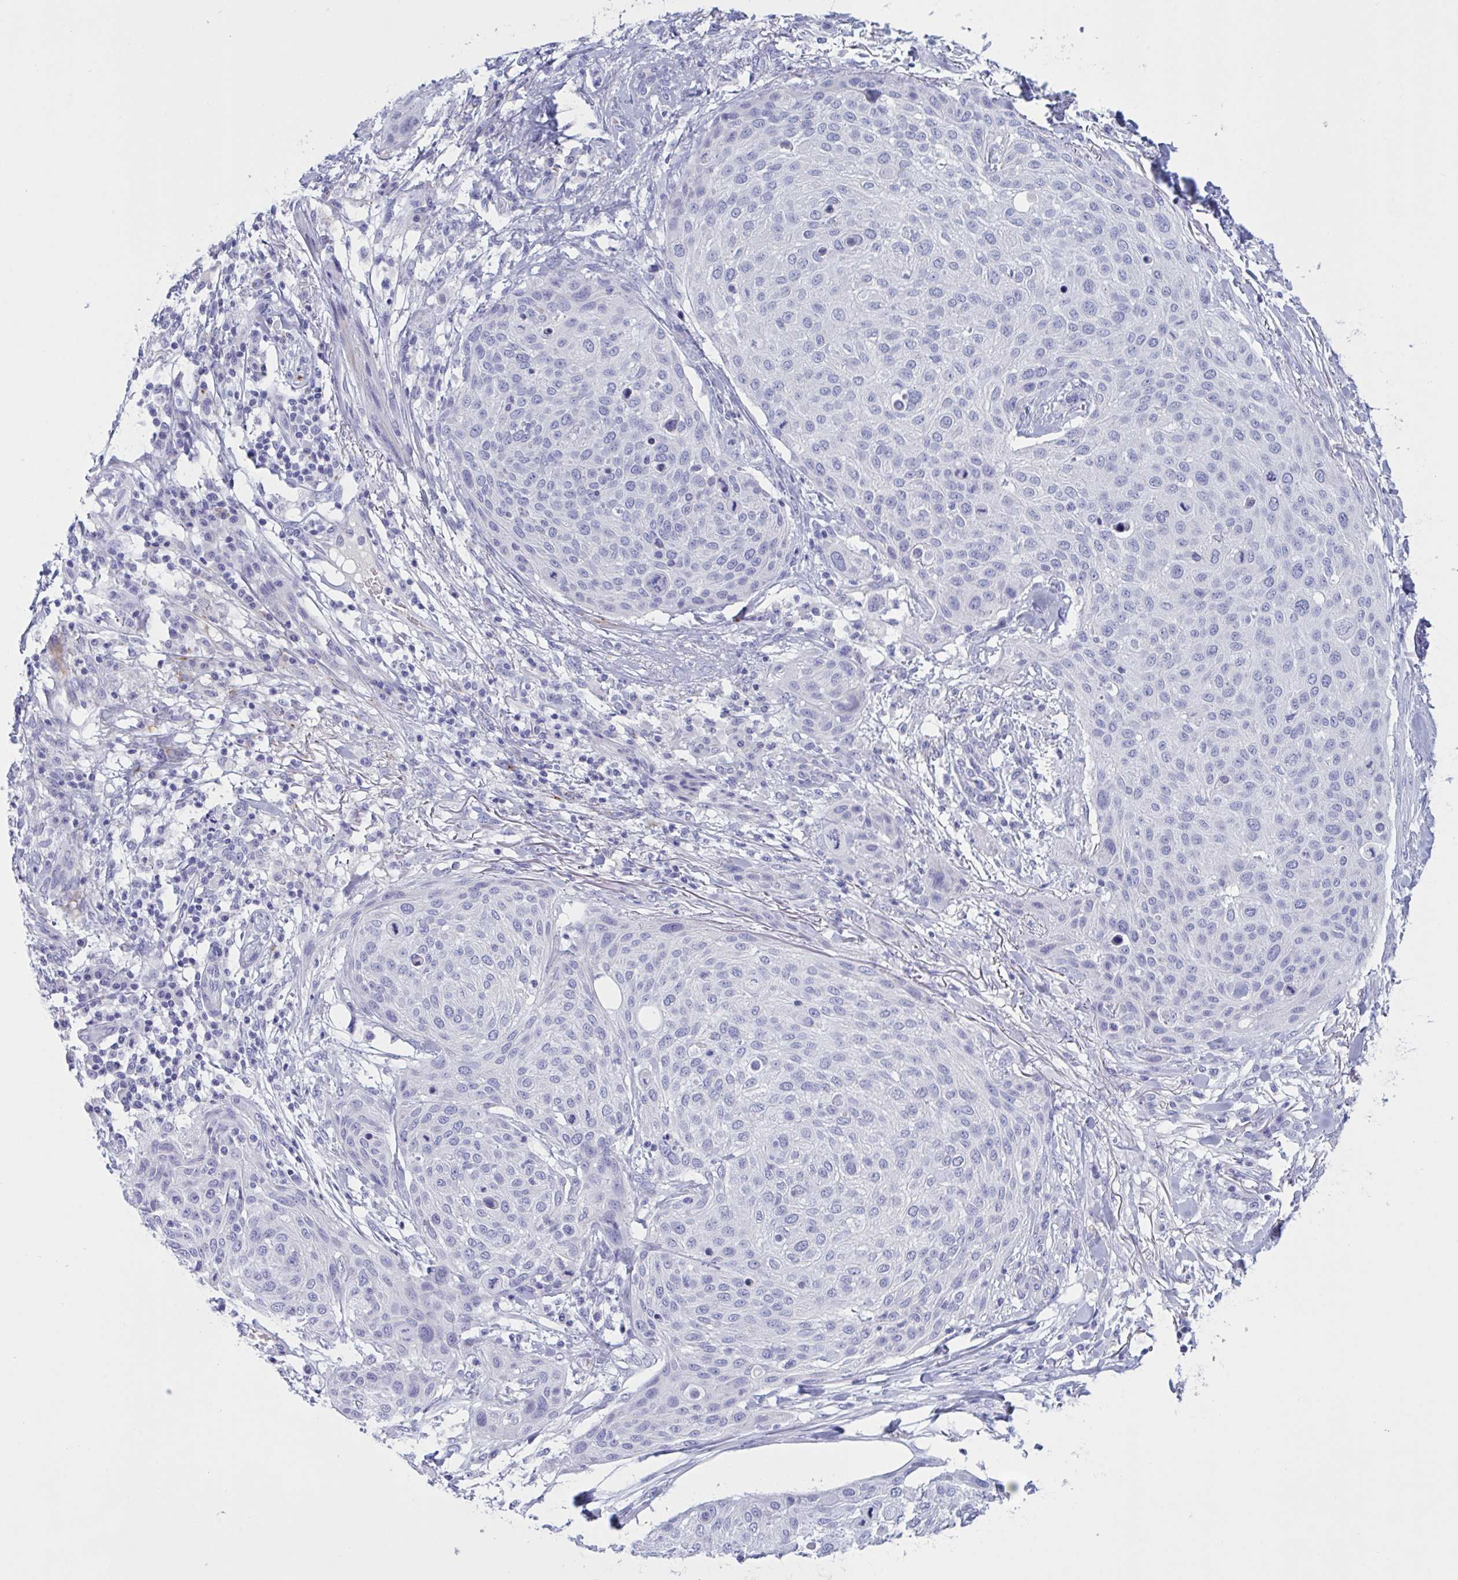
{"staining": {"intensity": "negative", "quantity": "none", "location": "none"}, "tissue": "skin cancer", "cell_type": "Tumor cells", "image_type": "cancer", "snomed": [{"axis": "morphology", "description": "Squamous cell carcinoma, NOS"}, {"axis": "topography", "description": "Skin"}], "caption": "Tumor cells show no significant positivity in skin cancer (squamous cell carcinoma).", "gene": "OXLD1", "patient": {"sex": "female", "age": 87}}